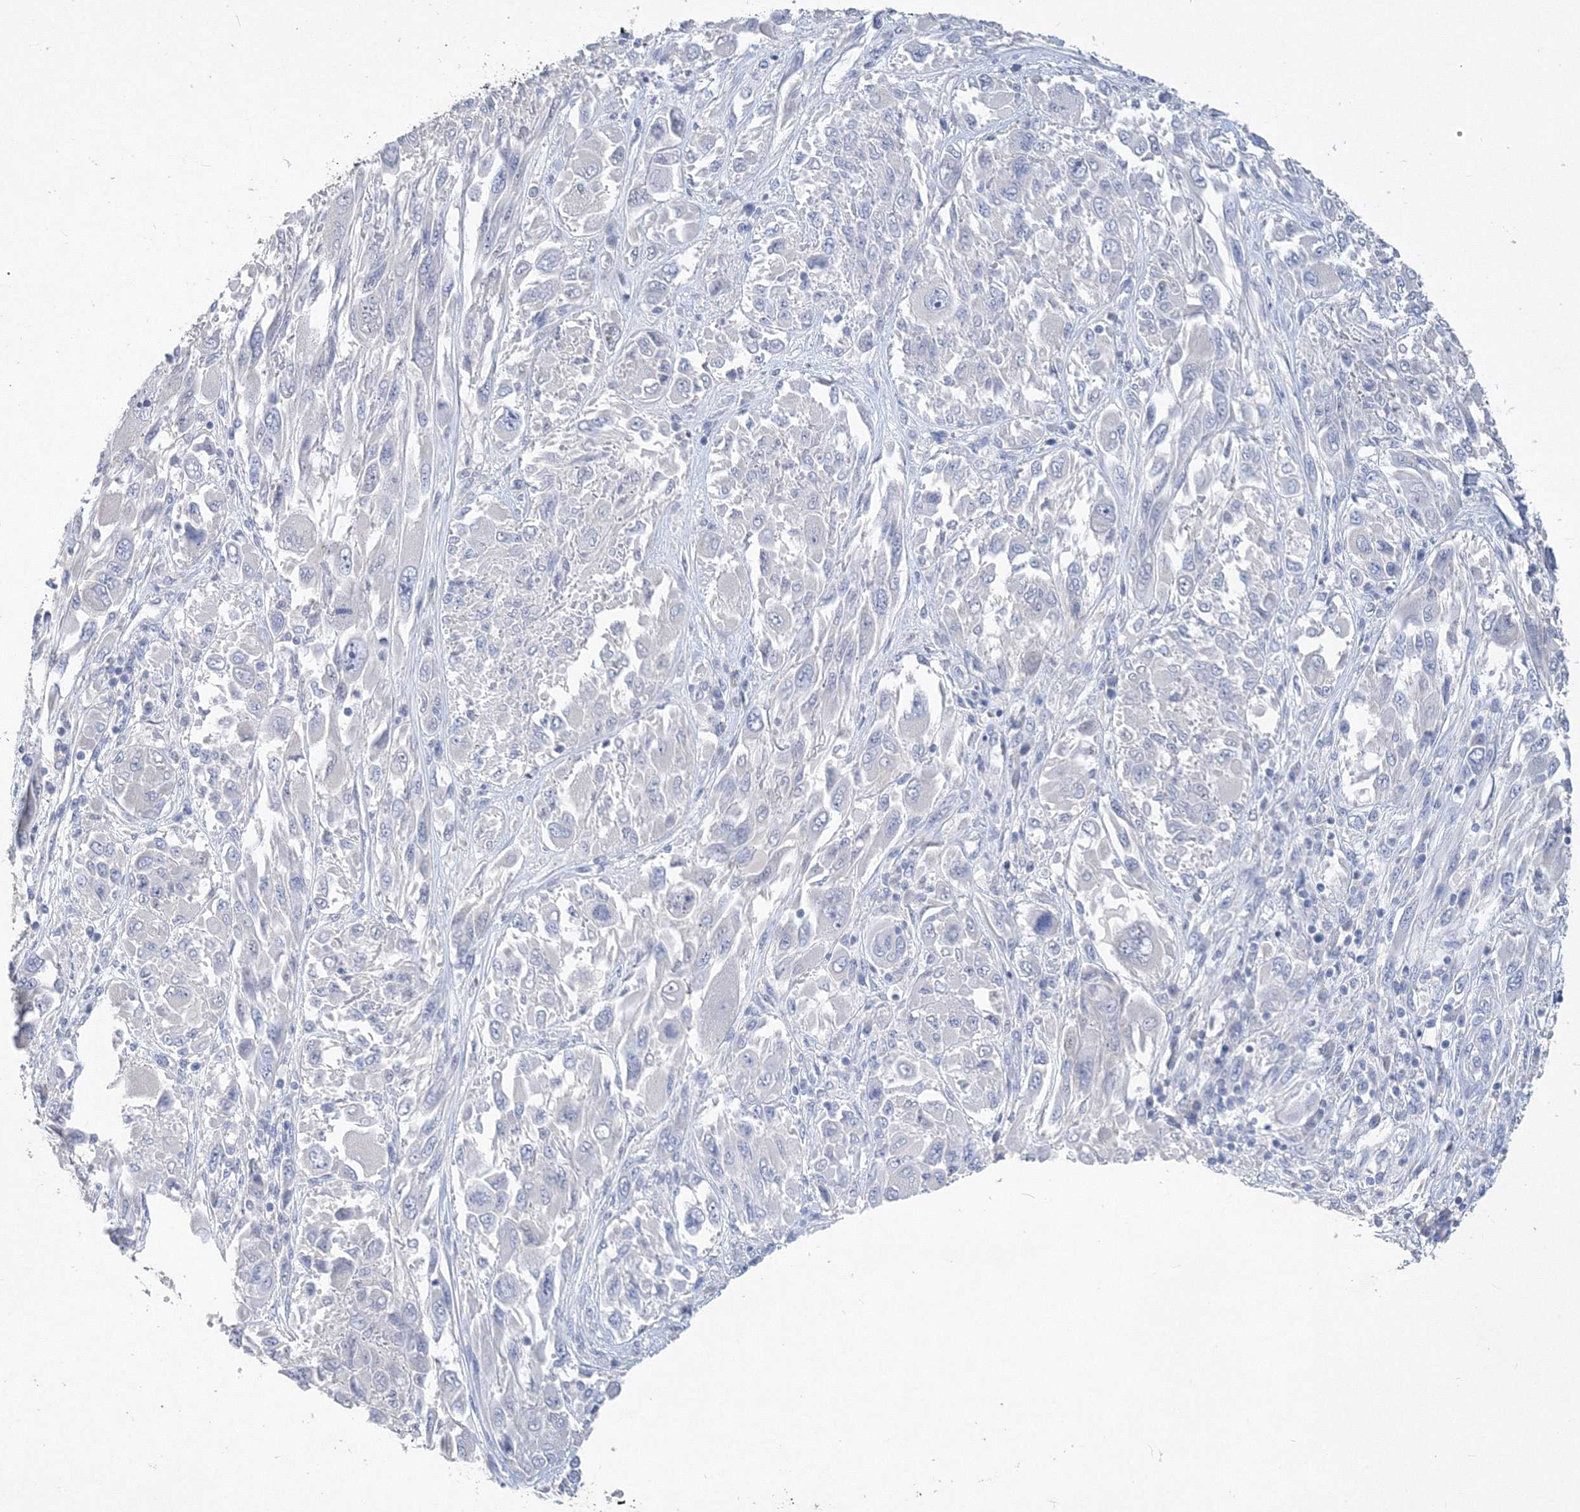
{"staining": {"intensity": "negative", "quantity": "none", "location": "none"}, "tissue": "melanoma", "cell_type": "Tumor cells", "image_type": "cancer", "snomed": [{"axis": "morphology", "description": "Malignant melanoma, NOS"}, {"axis": "topography", "description": "Skin"}], "caption": "This histopathology image is of malignant melanoma stained with immunohistochemistry (IHC) to label a protein in brown with the nuclei are counter-stained blue. There is no staining in tumor cells.", "gene": "OSBPL6", "patient": {"sex": "female", "age": 91}}